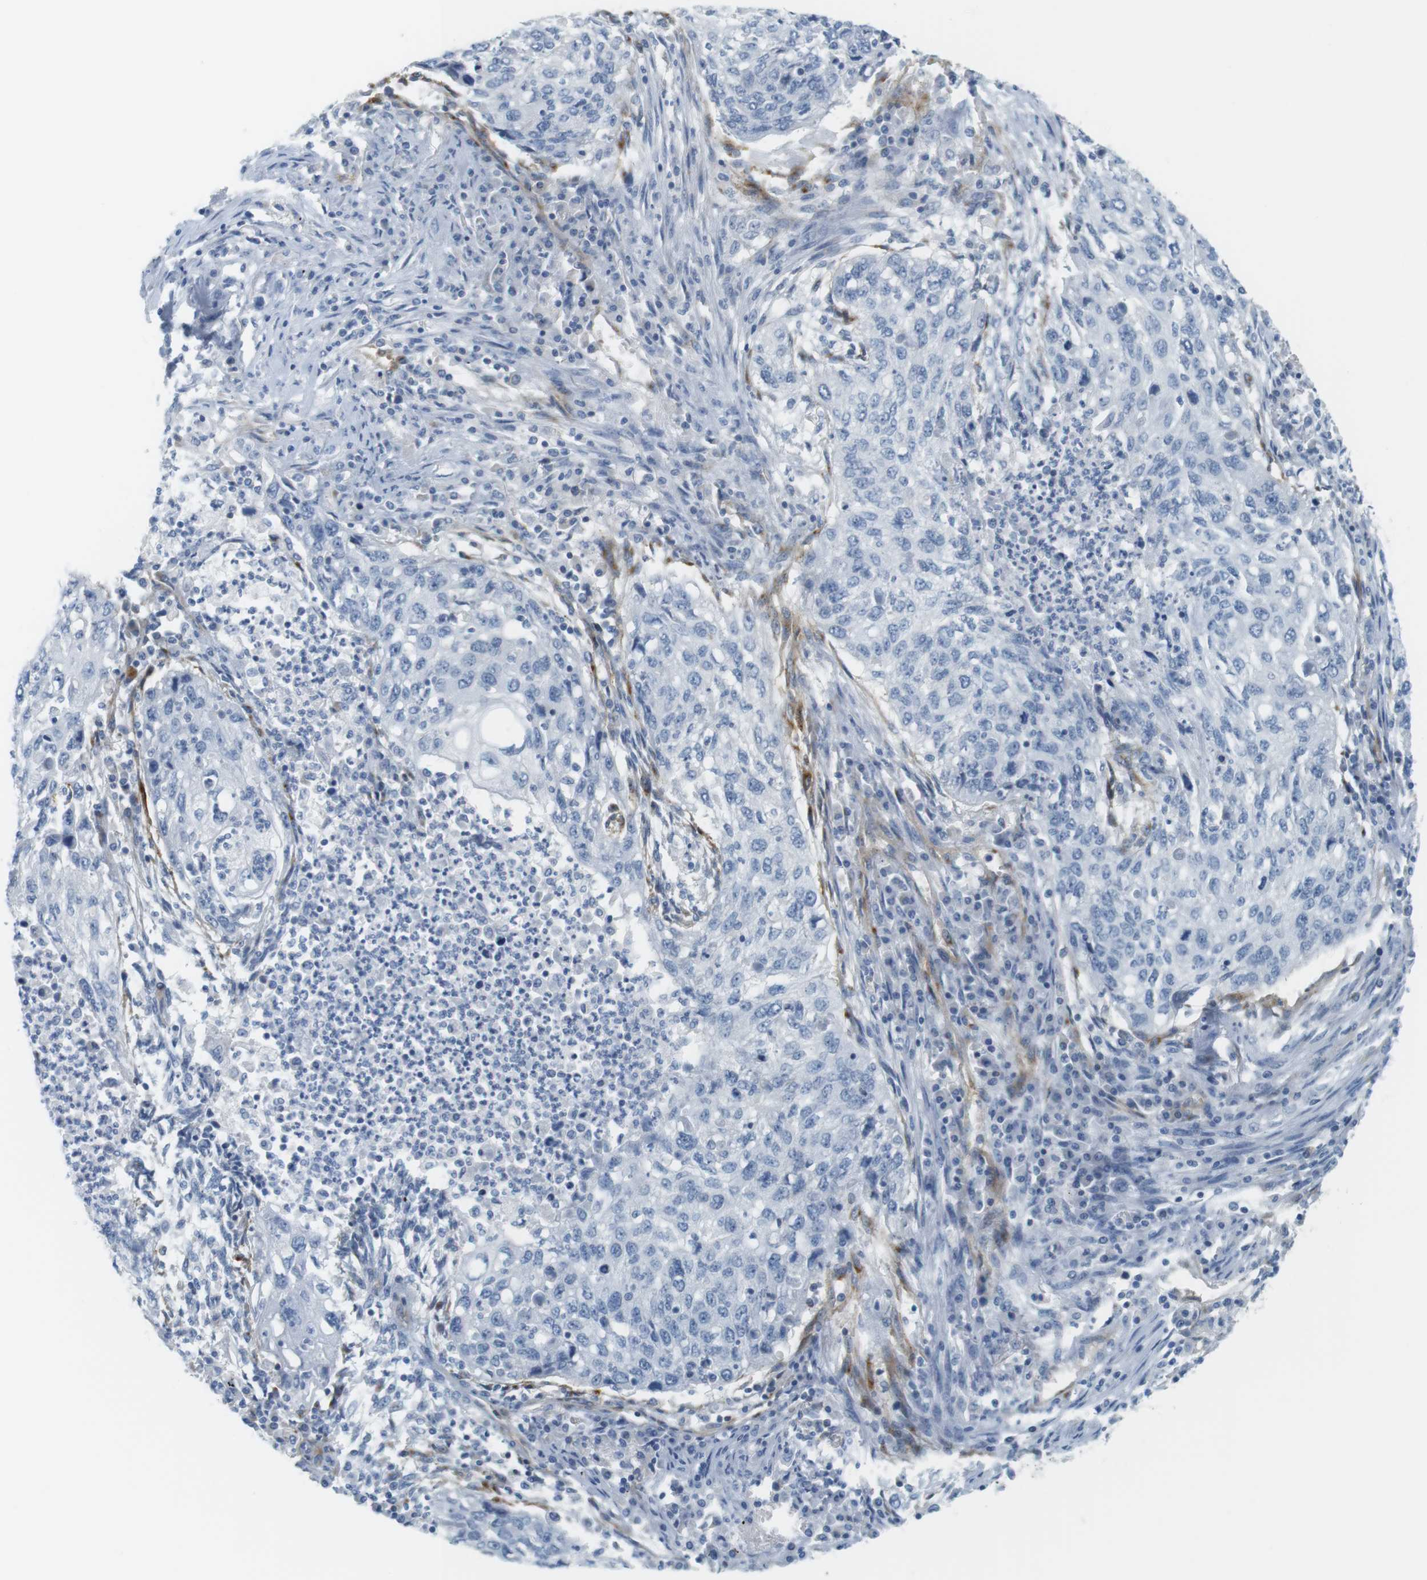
{"staining": {"intensity": "negative", "quantity": "none", "location": "none"}, "tissue": "lung cancer", "cell_type": "Tumor cells", "image_type": "cancer", "snomed": [{"axis": "morphology", "description": "Squamous cell carcinoma, NOS"}, {"axis": "topography", "description": "Lung"}], "caption": "Lung cancer (squamous cell carcinoma) was stained to show a protein in brown. There is no significant expression in tumor cells.", "gene": "F2R", "patient": {"sex": "female", "age": 63}}